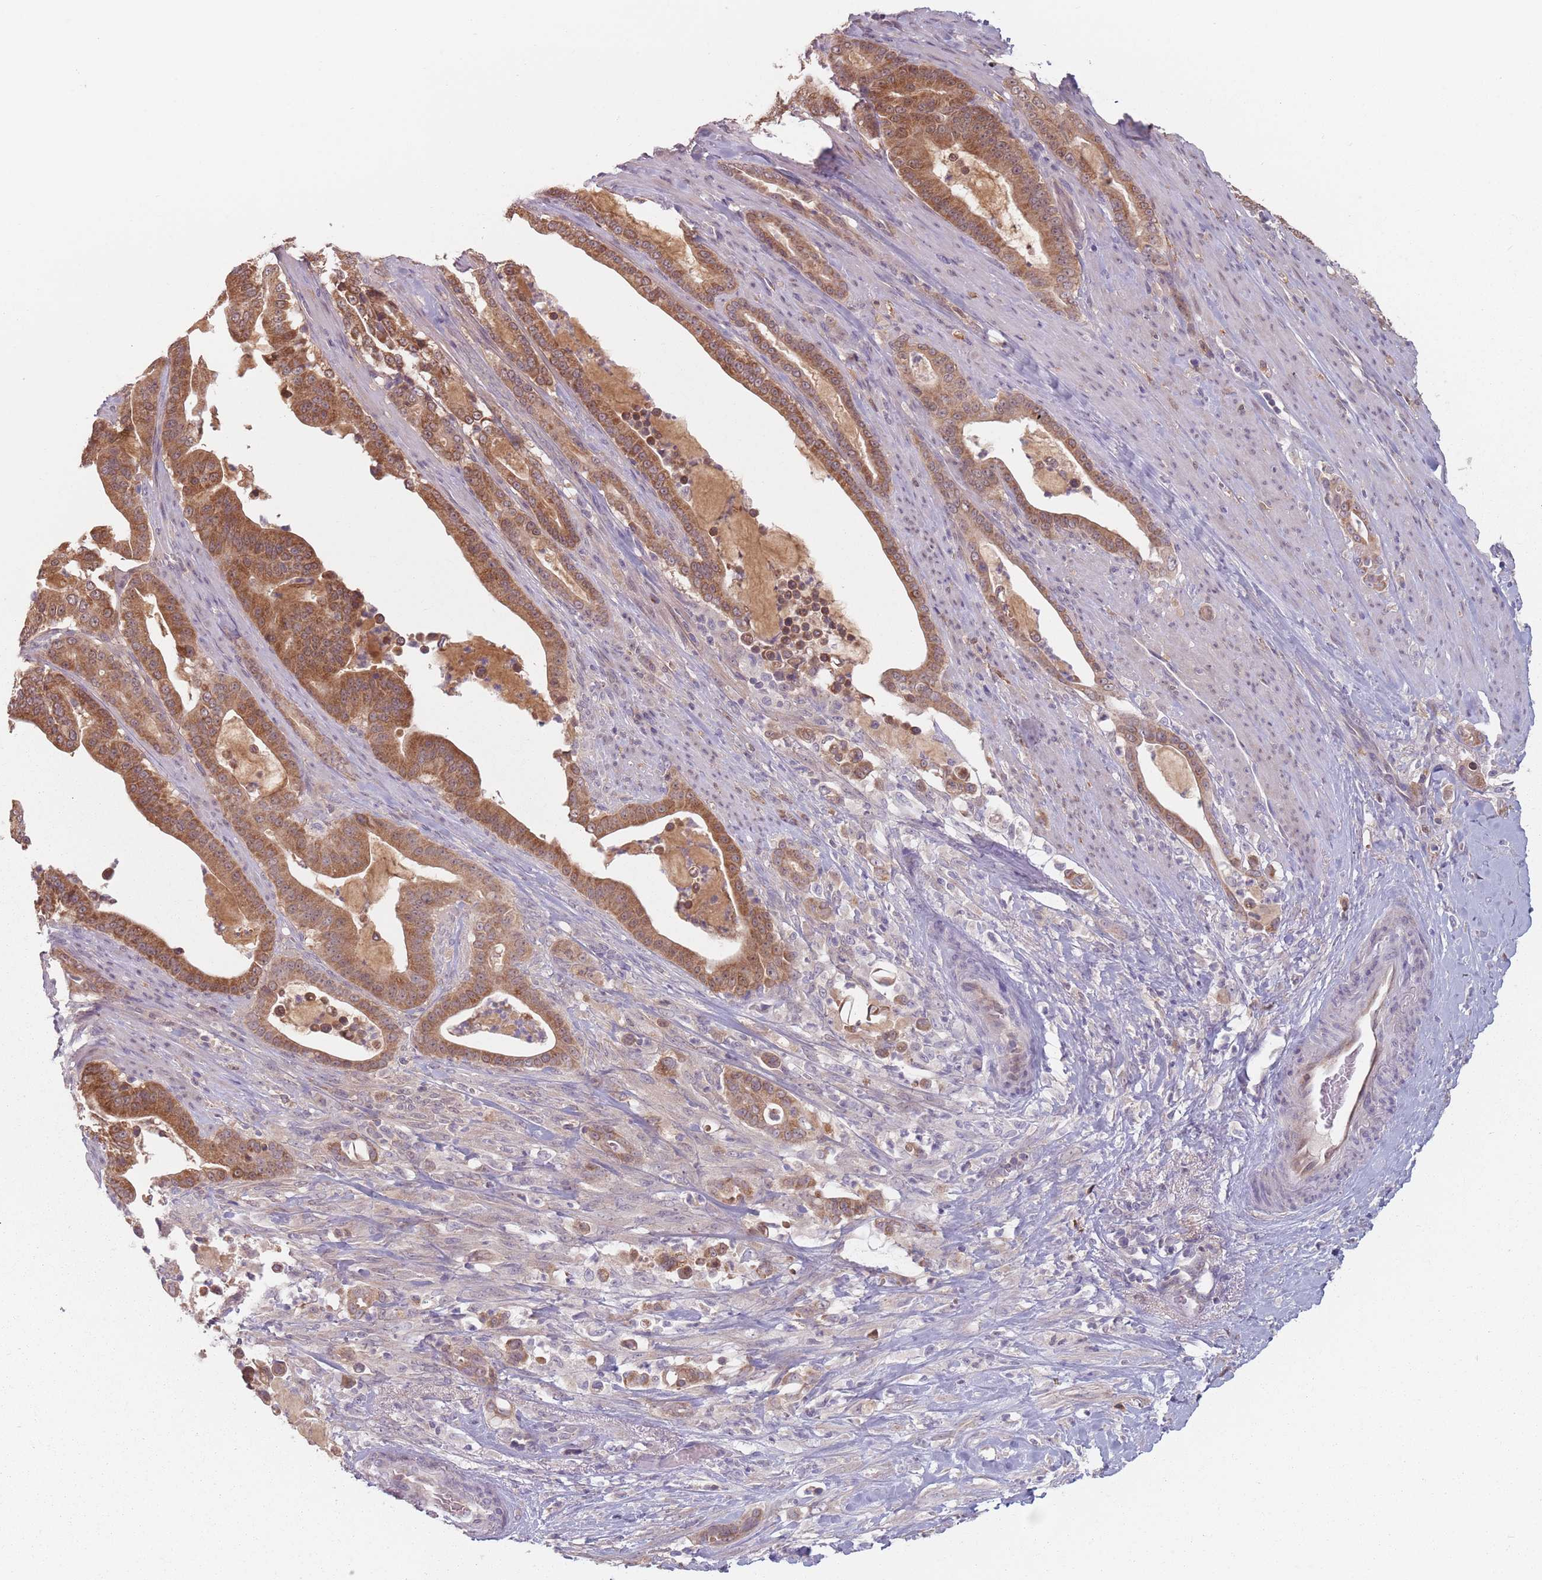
{"staining": {"intensity": "moderate", "quantity": ">75%", "location": "cytoplasmic/membranous,nuclear"}, "tissue": "pancreatic cancer", "cell_type": "Tumor cells", "image_type": "cancer", "snomed": [{"axis": "morphology", "description": "Adenocarcinoma, NOS"}, {"axis": "topography", "description": "Pancreas"}], "caption": "Human pancreatic adenocarcinoma stained for a protein (brown) exhibits moderate cytoplasmic/membranous and nuclear positive staining in approximately >75% of tumor cells.", "gene": "NAXE", "patient": {"sex": "male", "age": 63}}